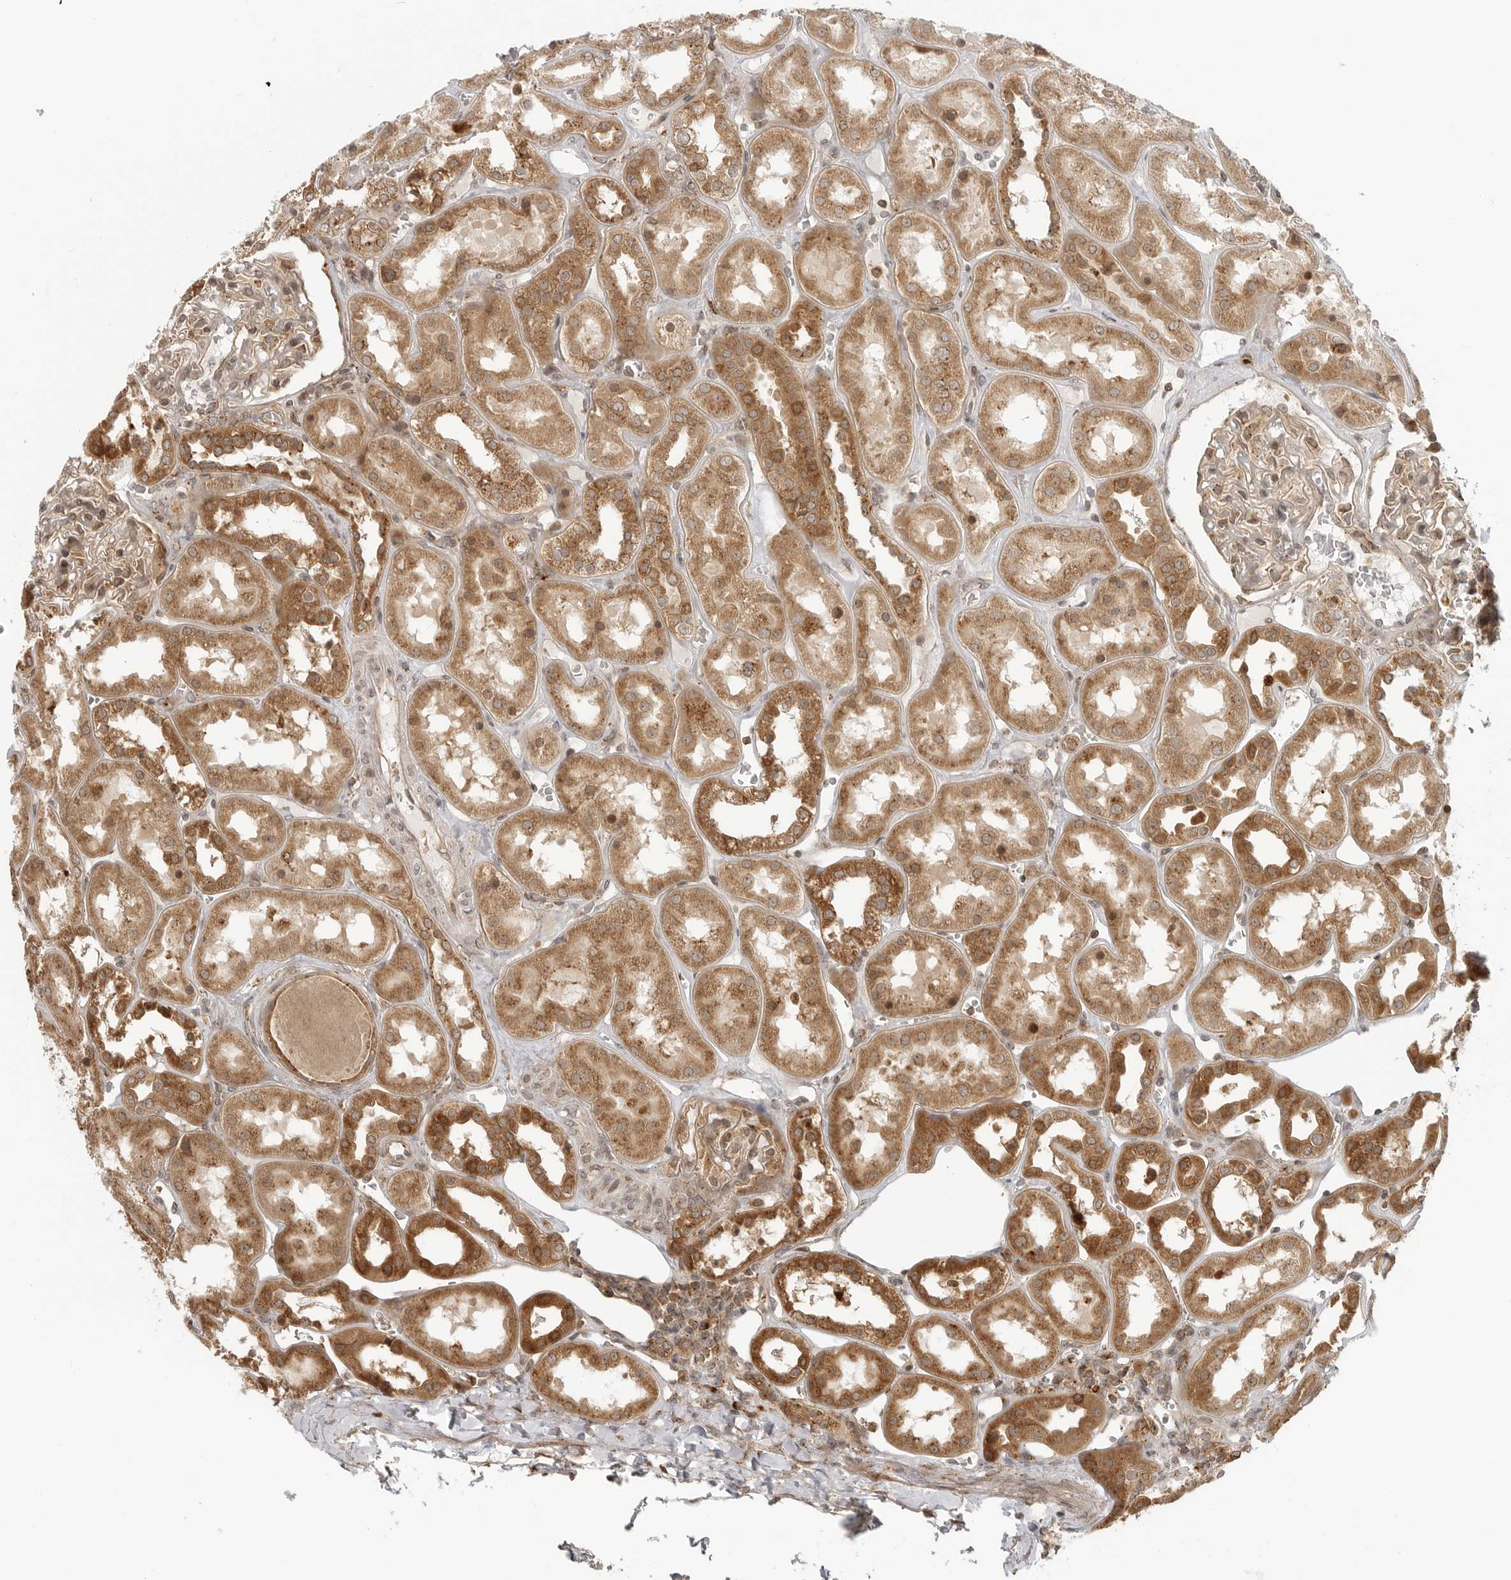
{"staining": {"intensity": "moderate", "quantity": ">75%", "location": "cytoplasmic/membranous"}, "tissue": "kidney", "cell_type": "Cells in glomeruli", "image_type": "normal", "snomed": [{"axis": "morphology", "description": "Normal tissue, NOS"}, {"axis": "topography", "description": "Kidney"}], "caption": "Immunohistochemistry (DAB) staining of benign kidney displays moderate cytoplasmic/membranous protein expression in approximately >75% of cells in glomeruli.", "gene": "COPA", "patient": {"sex": "male", "age": 70}}